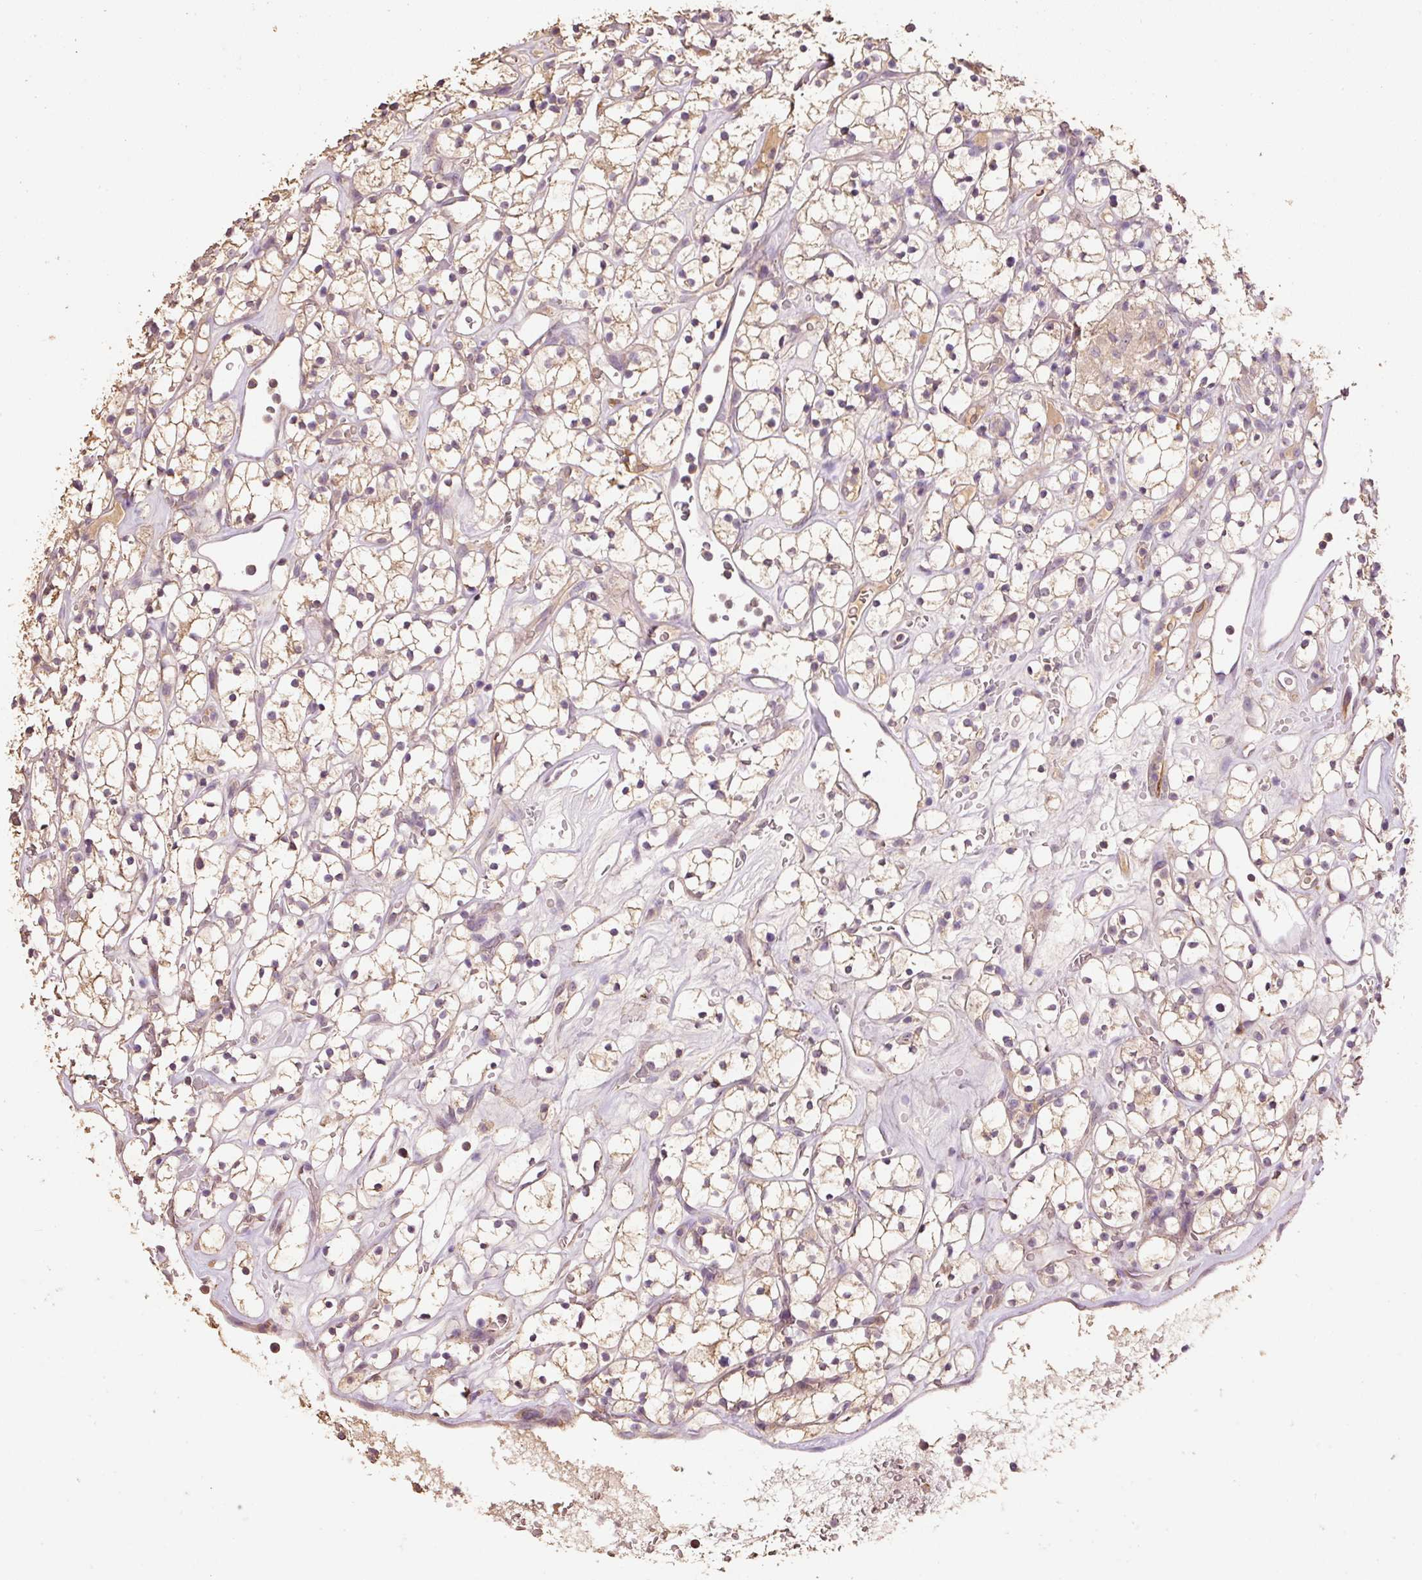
{"staining": {"intensity": "weak", "quantity": "<25%", "location": "cytoplasmic/membranous"}, "tissue": "renal cancer", "cell_type": "Tumor cells", "image_type": "cancer", "snomed": [{"axis": "morphology", "description": "Adenocarcinoma, NOS"}, {"axis": "topography", "description": "Kidney"}], "caption": "Tumor cells are negative for brown protein staining in renal cancer (adenocarcinoma).", "gene": "HERC2", "patient": {"sex": "female", "age": 64}}